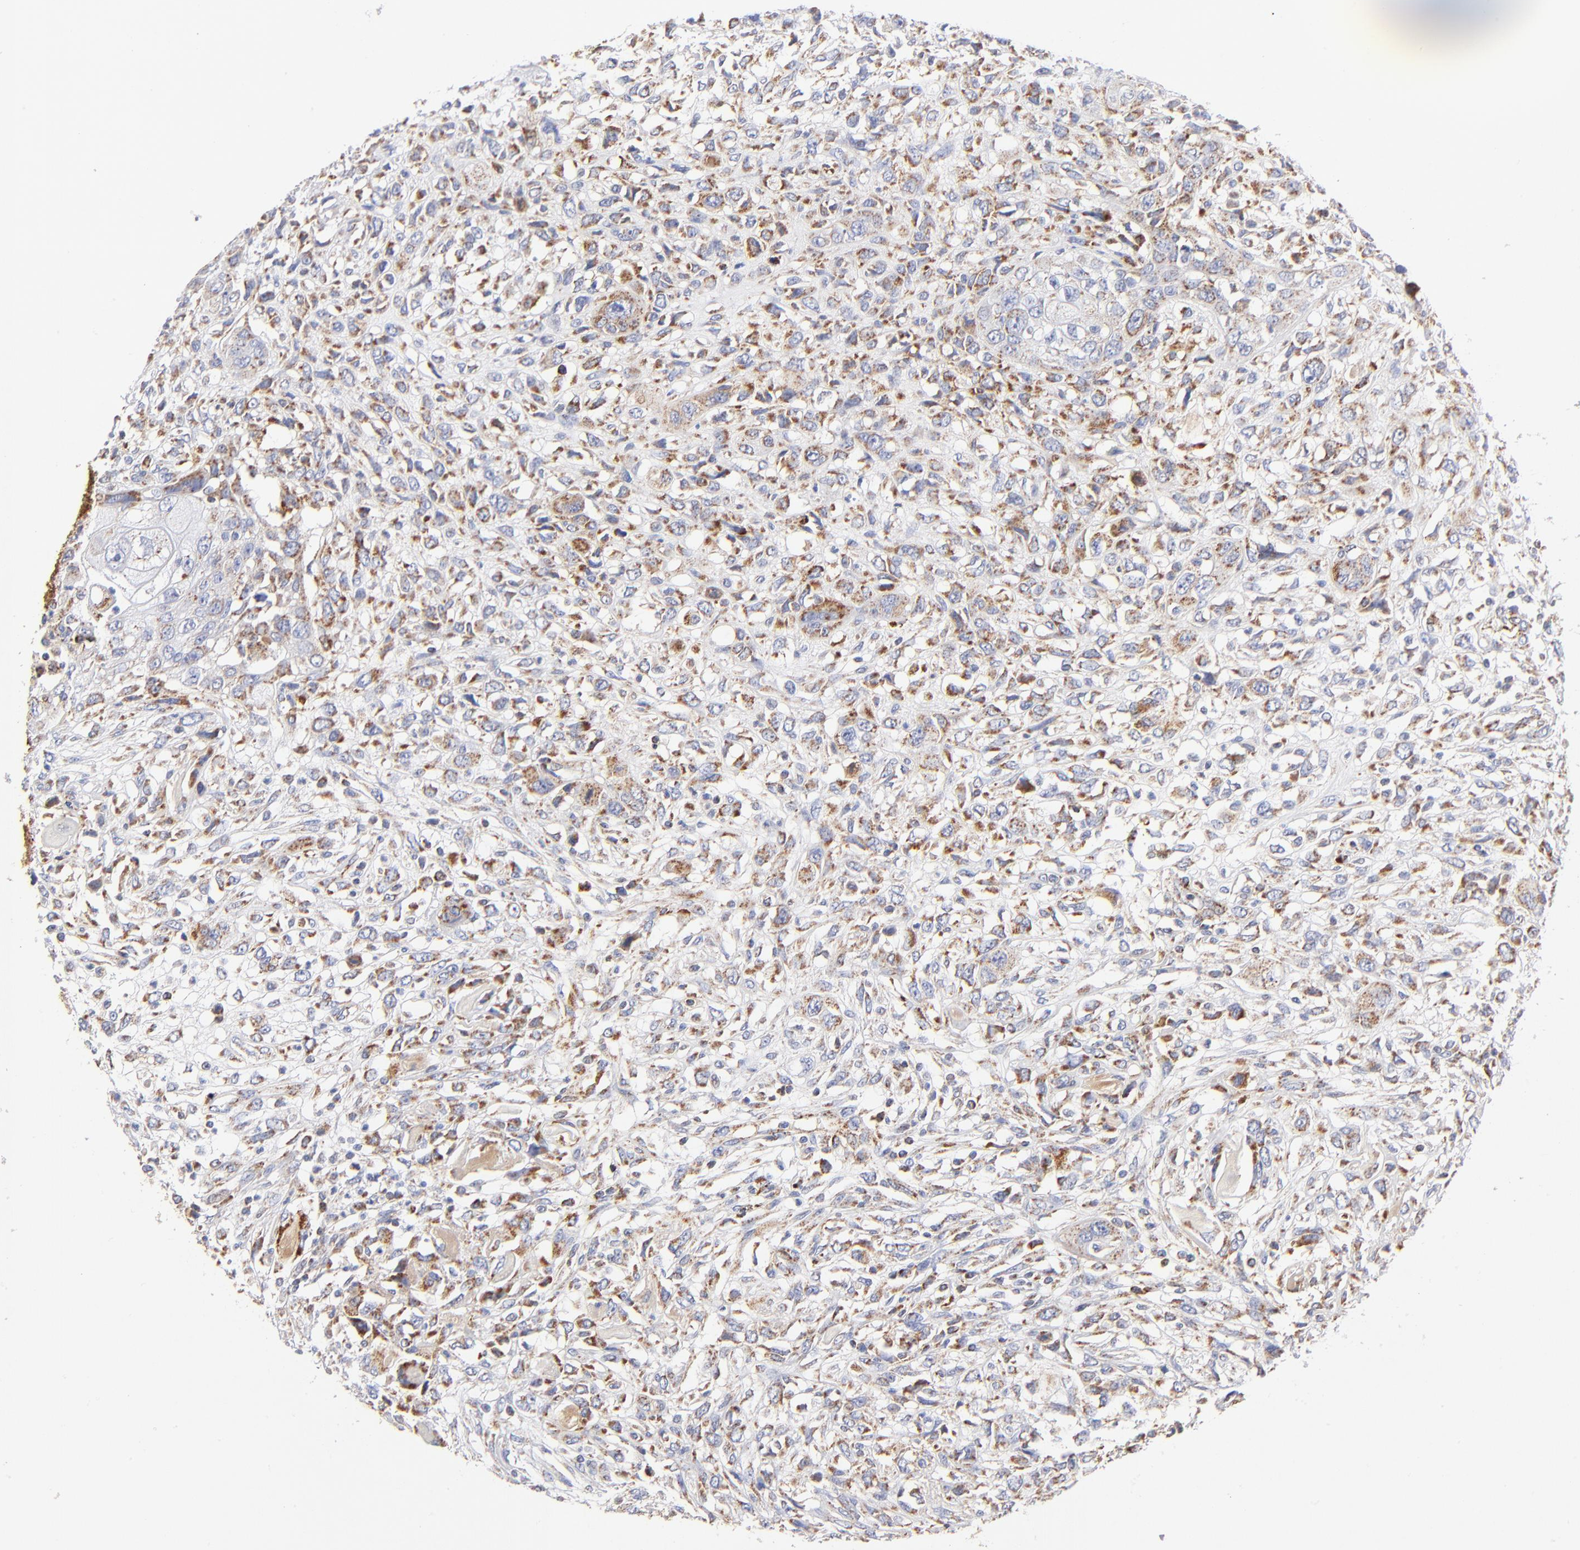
{"staining": {"intensity": "moderate", "quantity": ">75%", "location": "cytoplasmic/membranous"}, "tissue": "head and neck cancer", "cell_type": "Tumor cells", "image_type": "cancer", "snomed": [{"axis": "morphology", "description": "Neoplasm, malignant, NOS"}, {"axis": "topography", "description": "Salivary gland"}, {"axis": "topography", "description": "Head-Neck"}], "caption": "Tumor cells exhibit medium levels of moderate cytoplasmic/membranous staining in approximately >75% of cells in head and neck cancer.", "gene": "DLAT", "patient": {"sex": "male", "age": 43}}